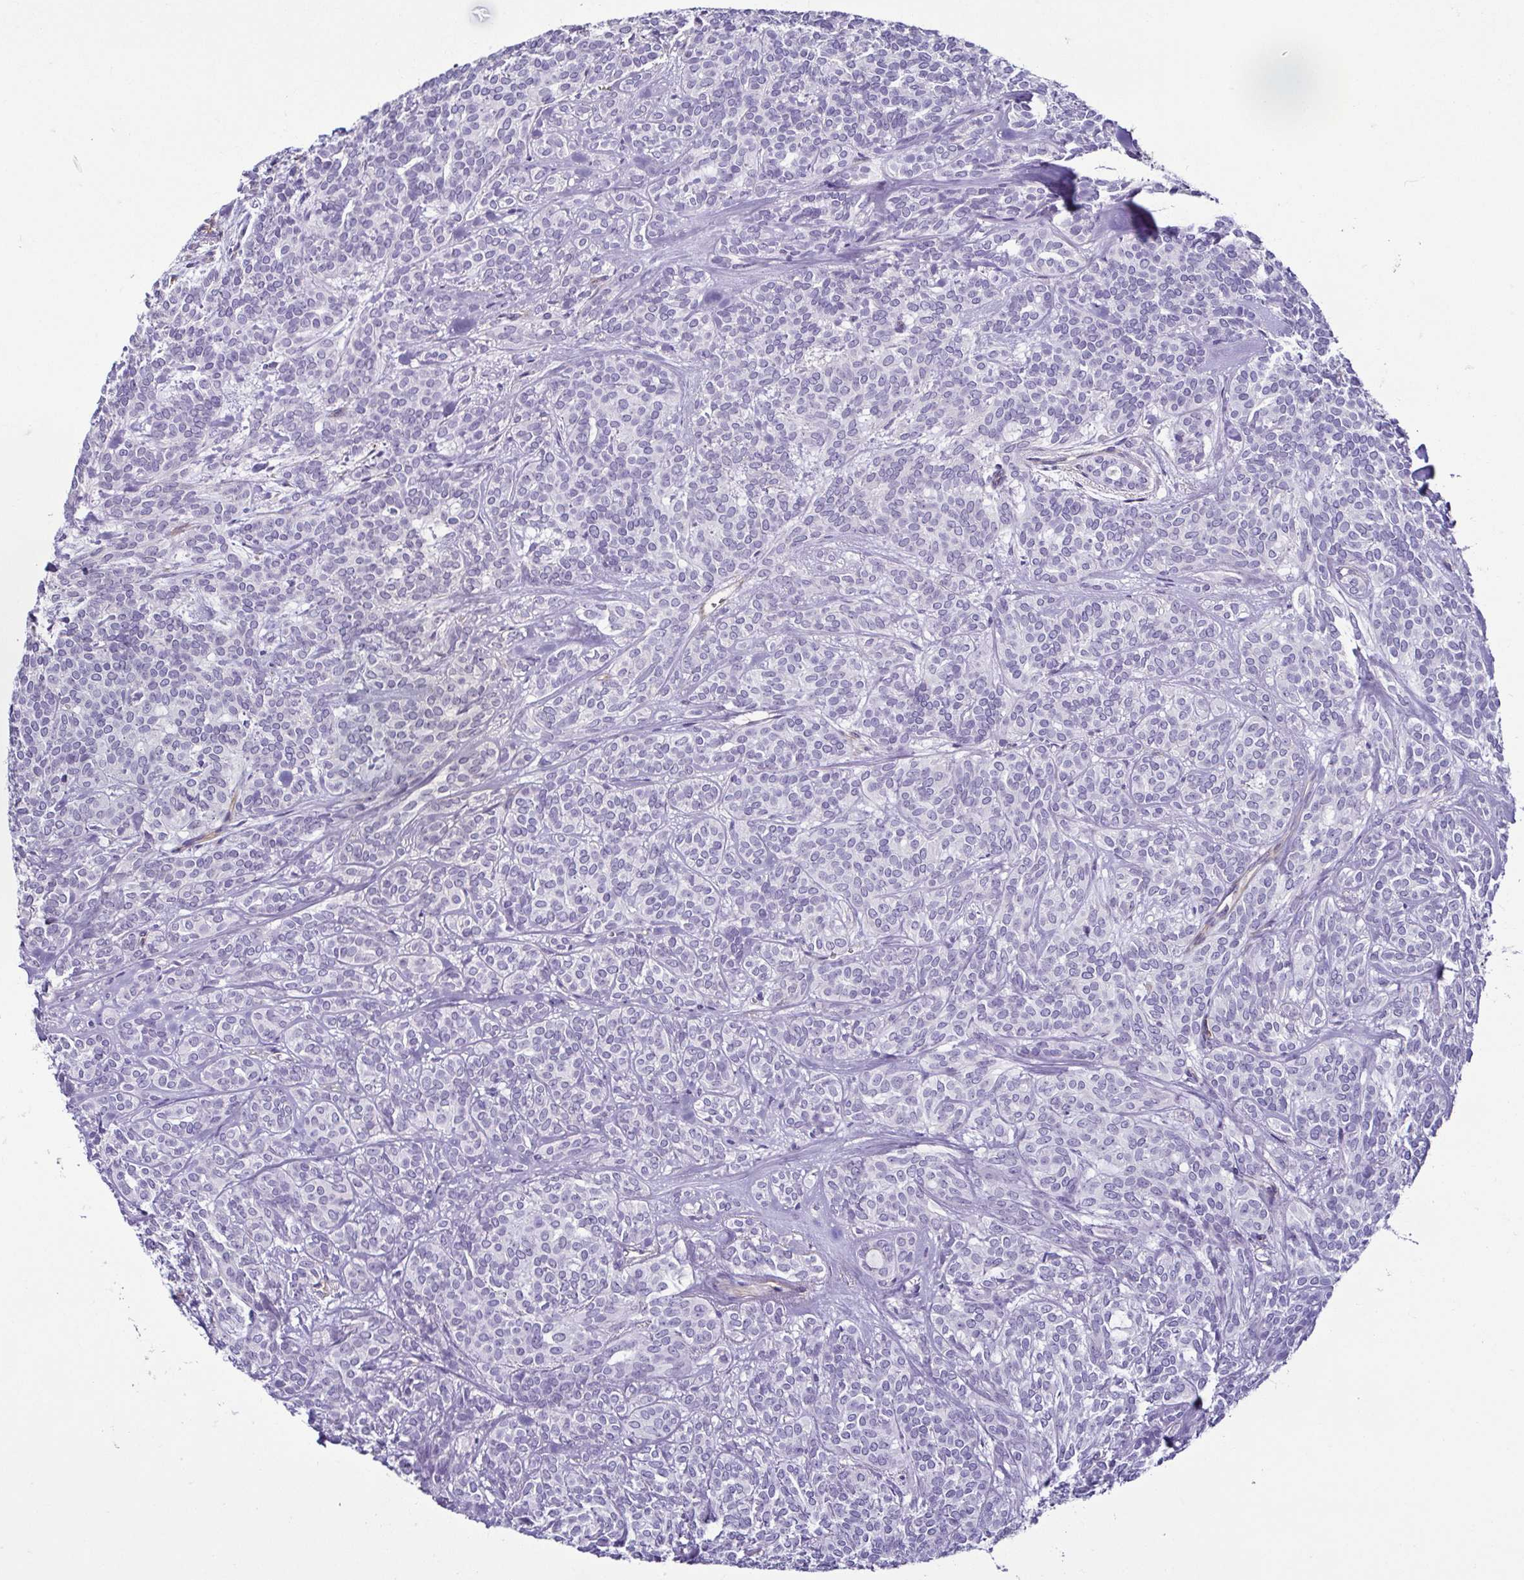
{"staining": {"intensity": "negative", "quantity": "none", "location": "none"}, "tissue": "head and neck cancer", "cell_type": "Tumor cells", "image_type": "cancer", "snomed": [{"axis": "morphology", "description": "Adenocarcinoma, NOS"}, {"axis": "topography", "description": "Head-Neck"}], "caption": "A high-resolution micrograph shows IHC staining of head and neck cancer (adenocarcinoma), which displays no significant positivity in tumor cells. The staining was performed using DAB to visualize the protein expression in brown, while the nuclei were stained in blue with hematoxylin (Magnification: 20x).", "gene": "CASP14", "patient": {"sex": "female", "age": 57}}